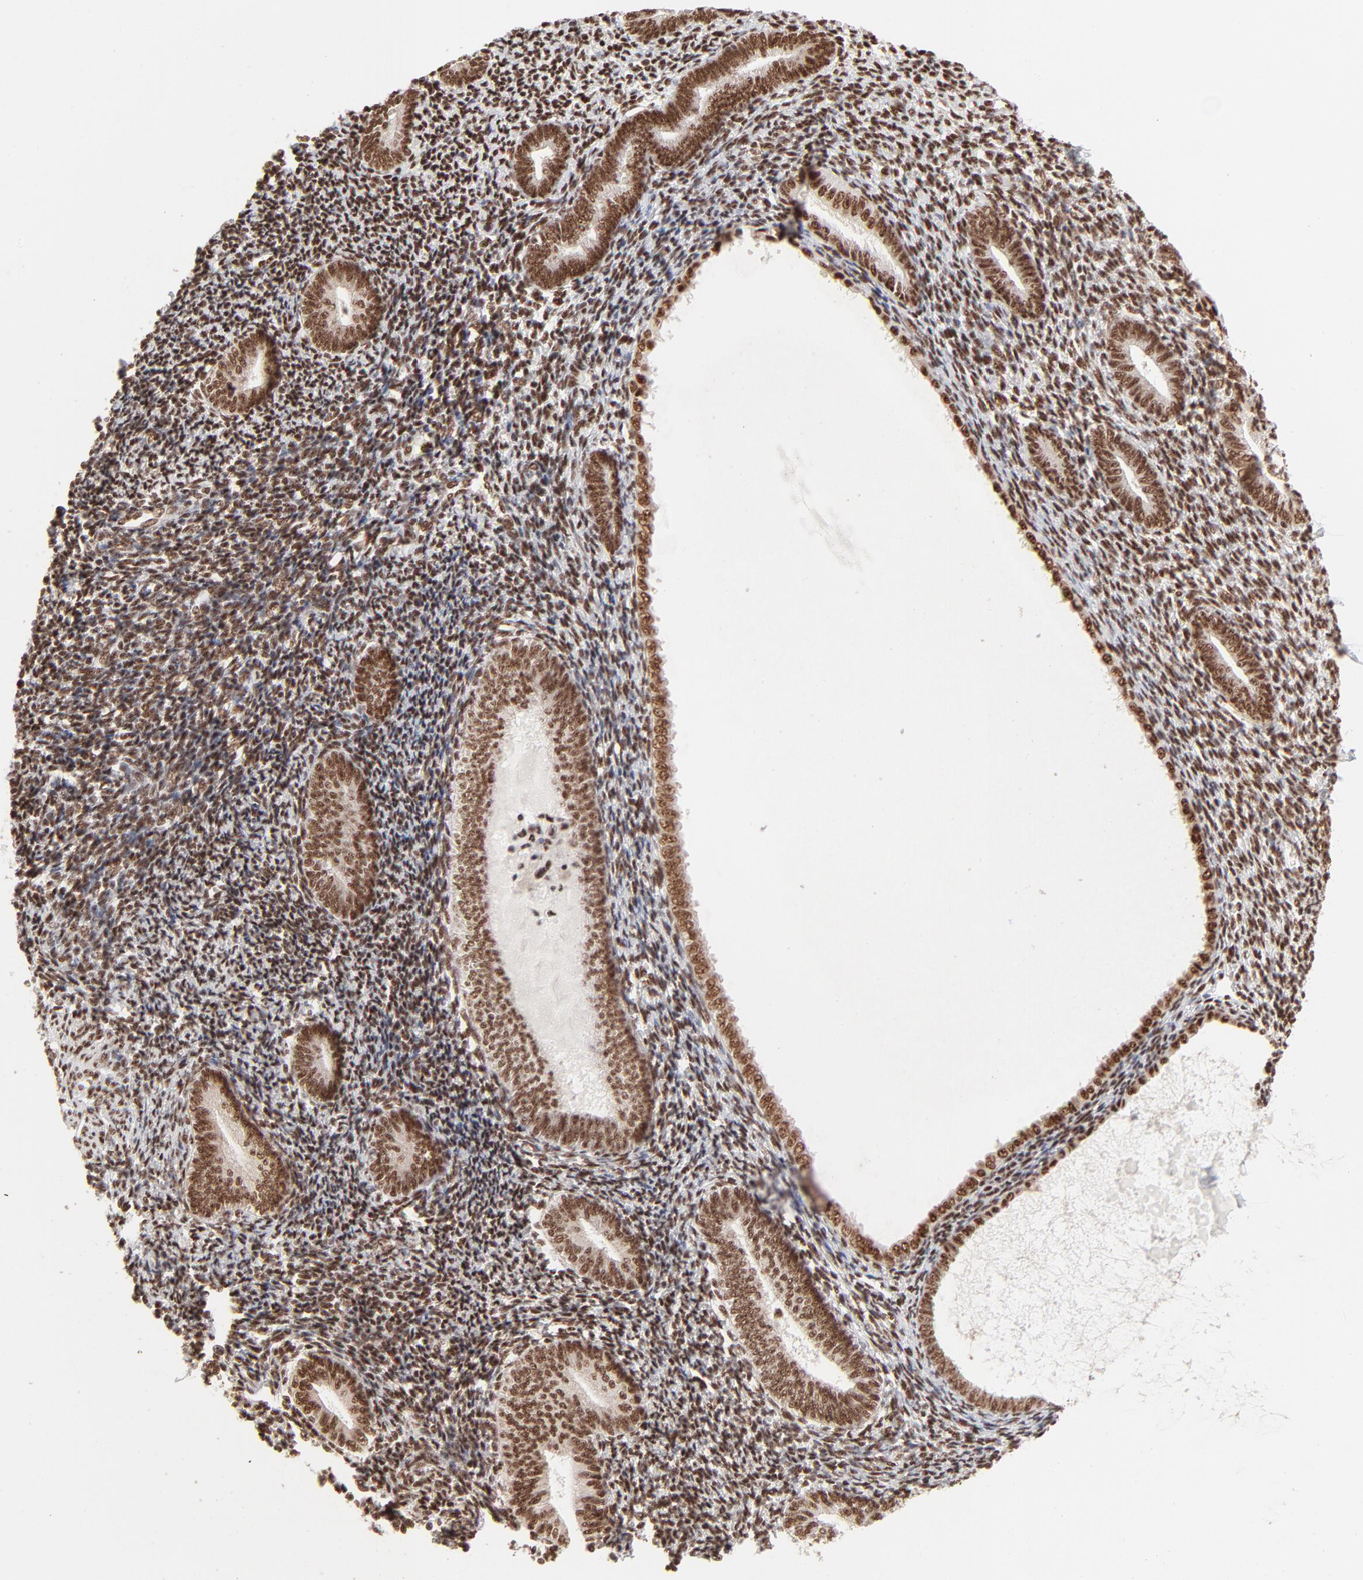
{"staining": {"intensity": "strong", "quantity": ">75%", "location": "nuclear"}, "tissue": "endometrium", "cell_type": "Cells in endometrial stroma", "image_type": "normal", "snomed": [{"axis": "morphology", "description": "Normal tissue, NOS"}, {"axis": "topography", "description": "Endometrium"}], "caption": "A brown stain highlights strong nuclear positivity of a protein in cells in endometrial stroma of unremarkable human endometrium. (Stains: DAB (3,3'-diaminobenzidine) in brown, nuclei in blue, Microscopy: brightfield microscopy at high magnification).", "gene": "TARDBP", "patient": {"sex": "female", "age": 57}}